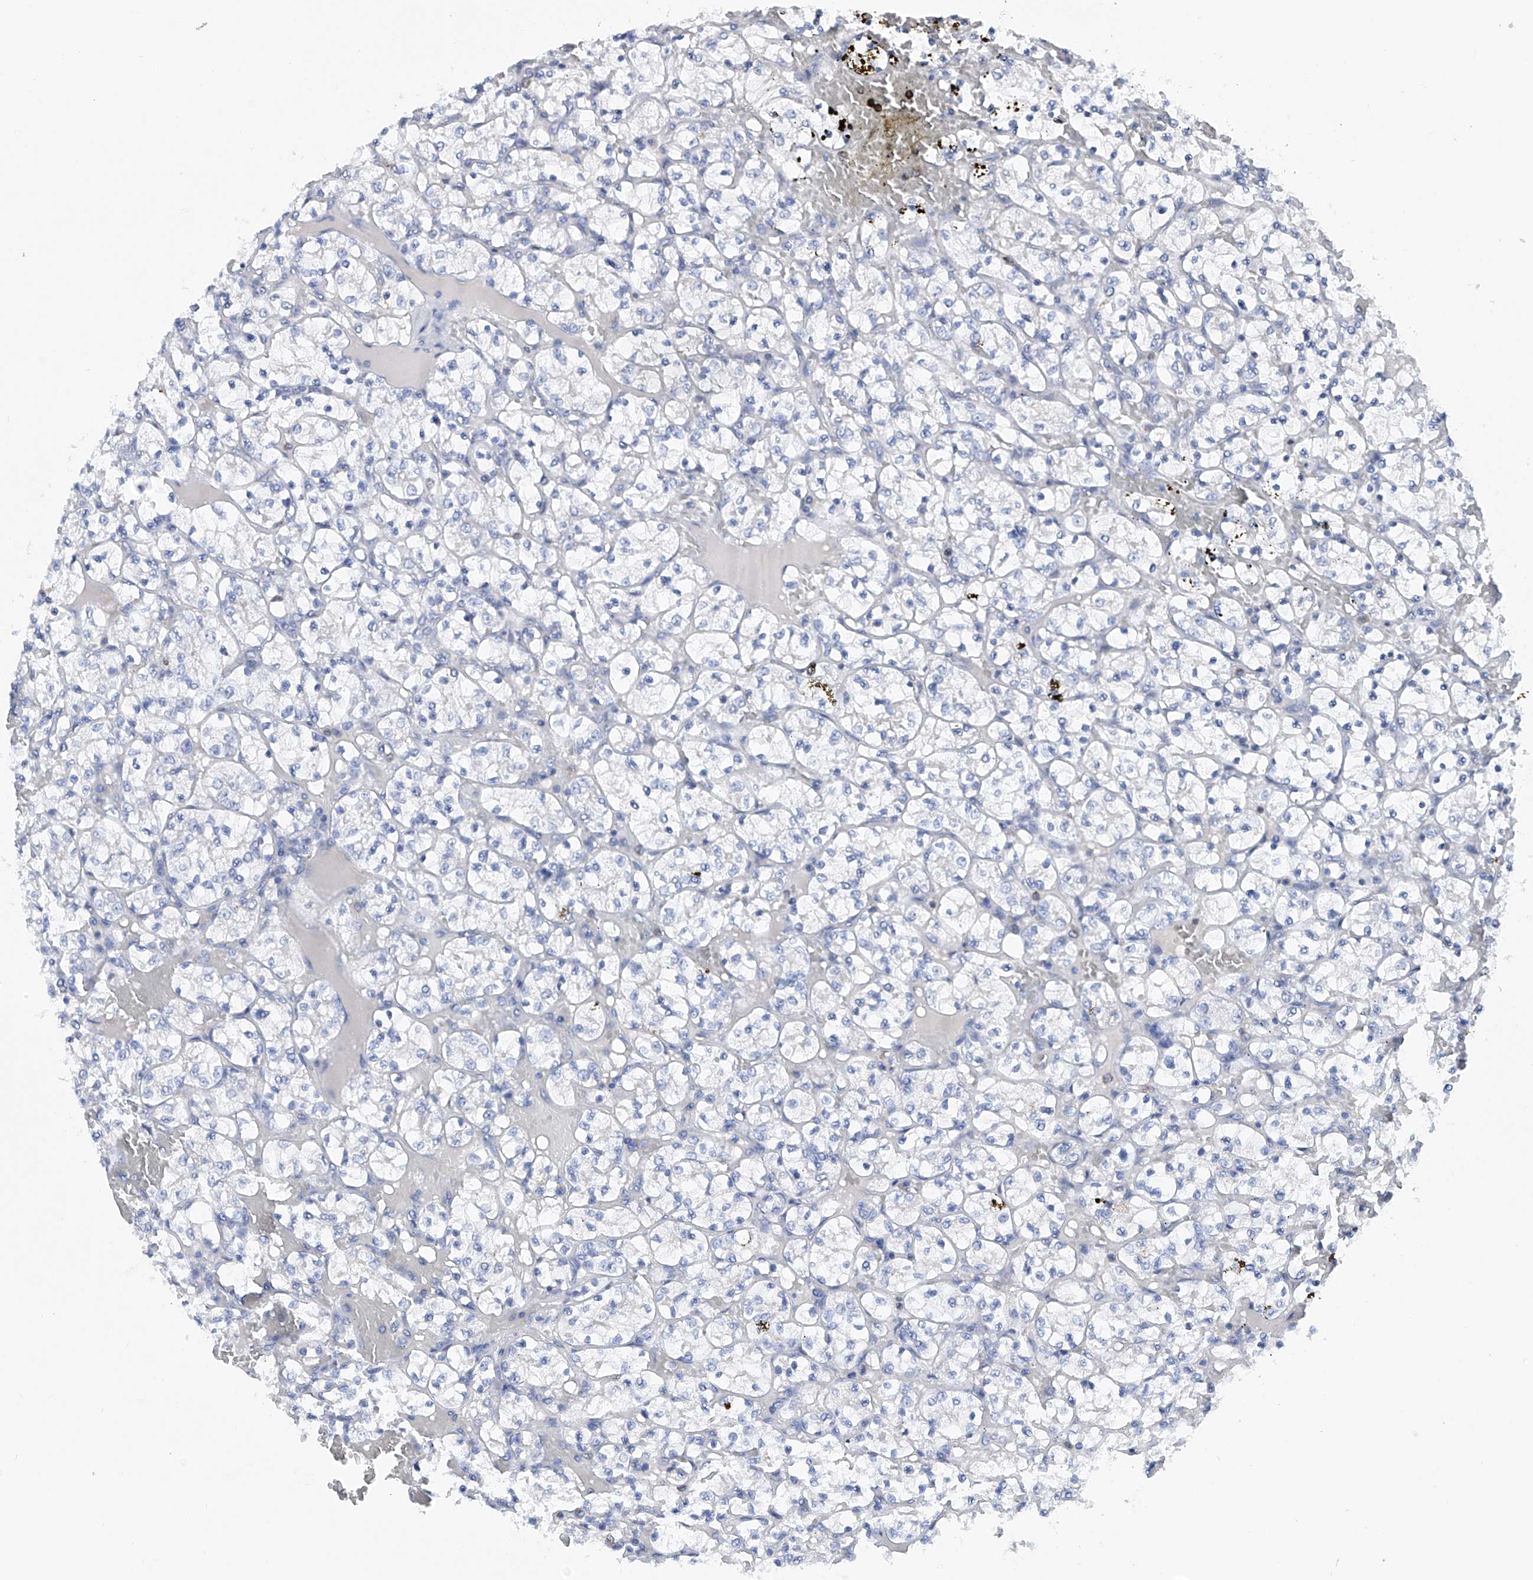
{"staining": {"intensity": "negative", "quantity": "none", "location": "none"}, "tissue": "renal cancer", "cell_type": "Tumor cells", "image_type": "cancer", "snomed": [{"axis": "morphology", "description": "Adenocarcinoma, NOS"}, {"axis": "topography", "description": "Kidney"}], "caption": "Image shows no significant protein staining in tumor cells of renal cancer.", "gene": "PHF20", "patient": {"sex": "female", "age": 69}}